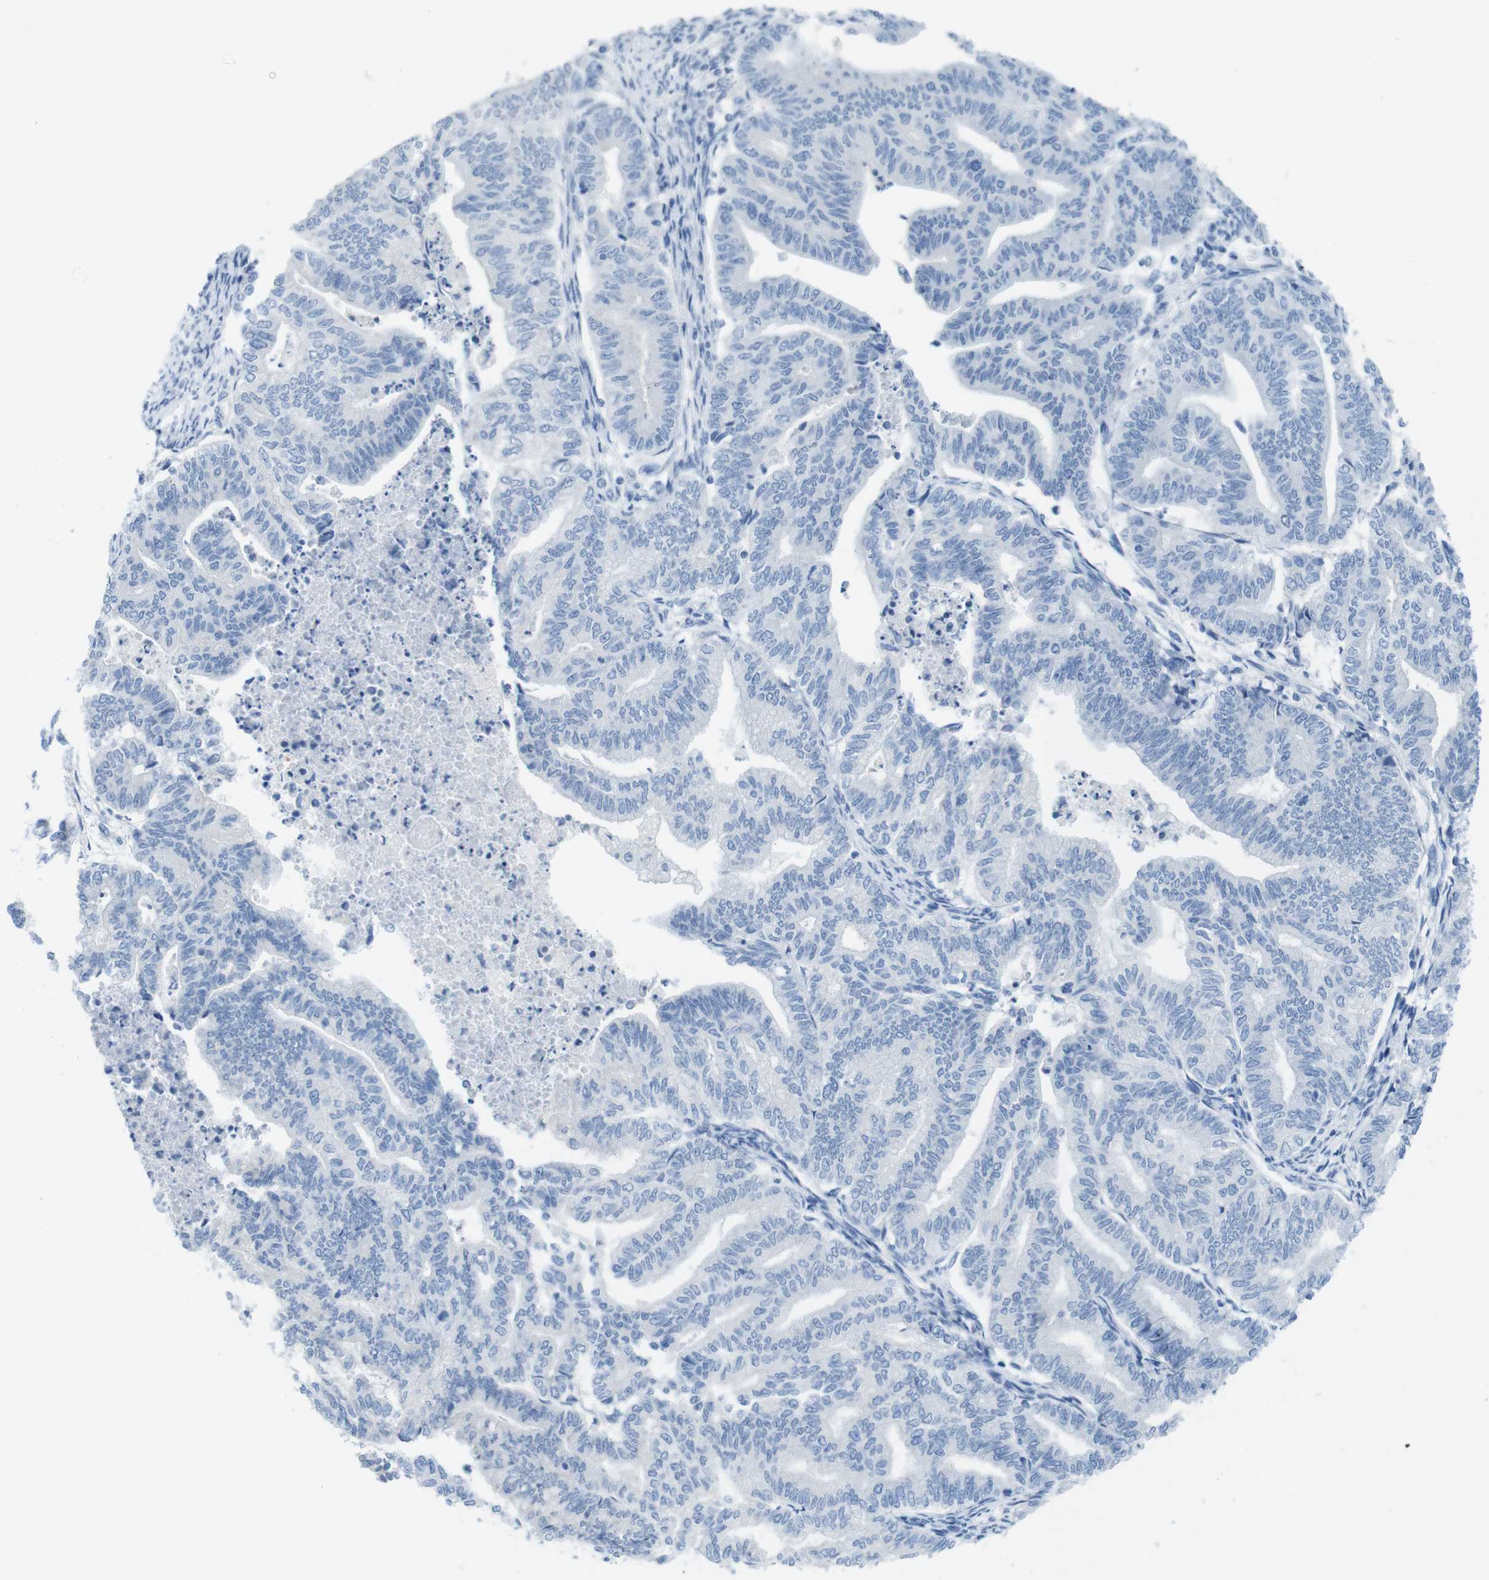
{"staining": {"intensity": "negative", "quantity": "none", "location": "none"}, "tissue": "endometrial cancer", "cell_type": "Tumor cells", "image_type": "cancer", "snomed": [{"axis": "morphology", "description": "Adenocarcinoma, NOS"}, {"axis": "topography", "description": "Endometrium"}], "caption": "Tumor cells show no significant protein staining in endometrial adenocarcinoma.", "gene": "OPN1SW", "patient": {"sex": "female", "age": 79}}